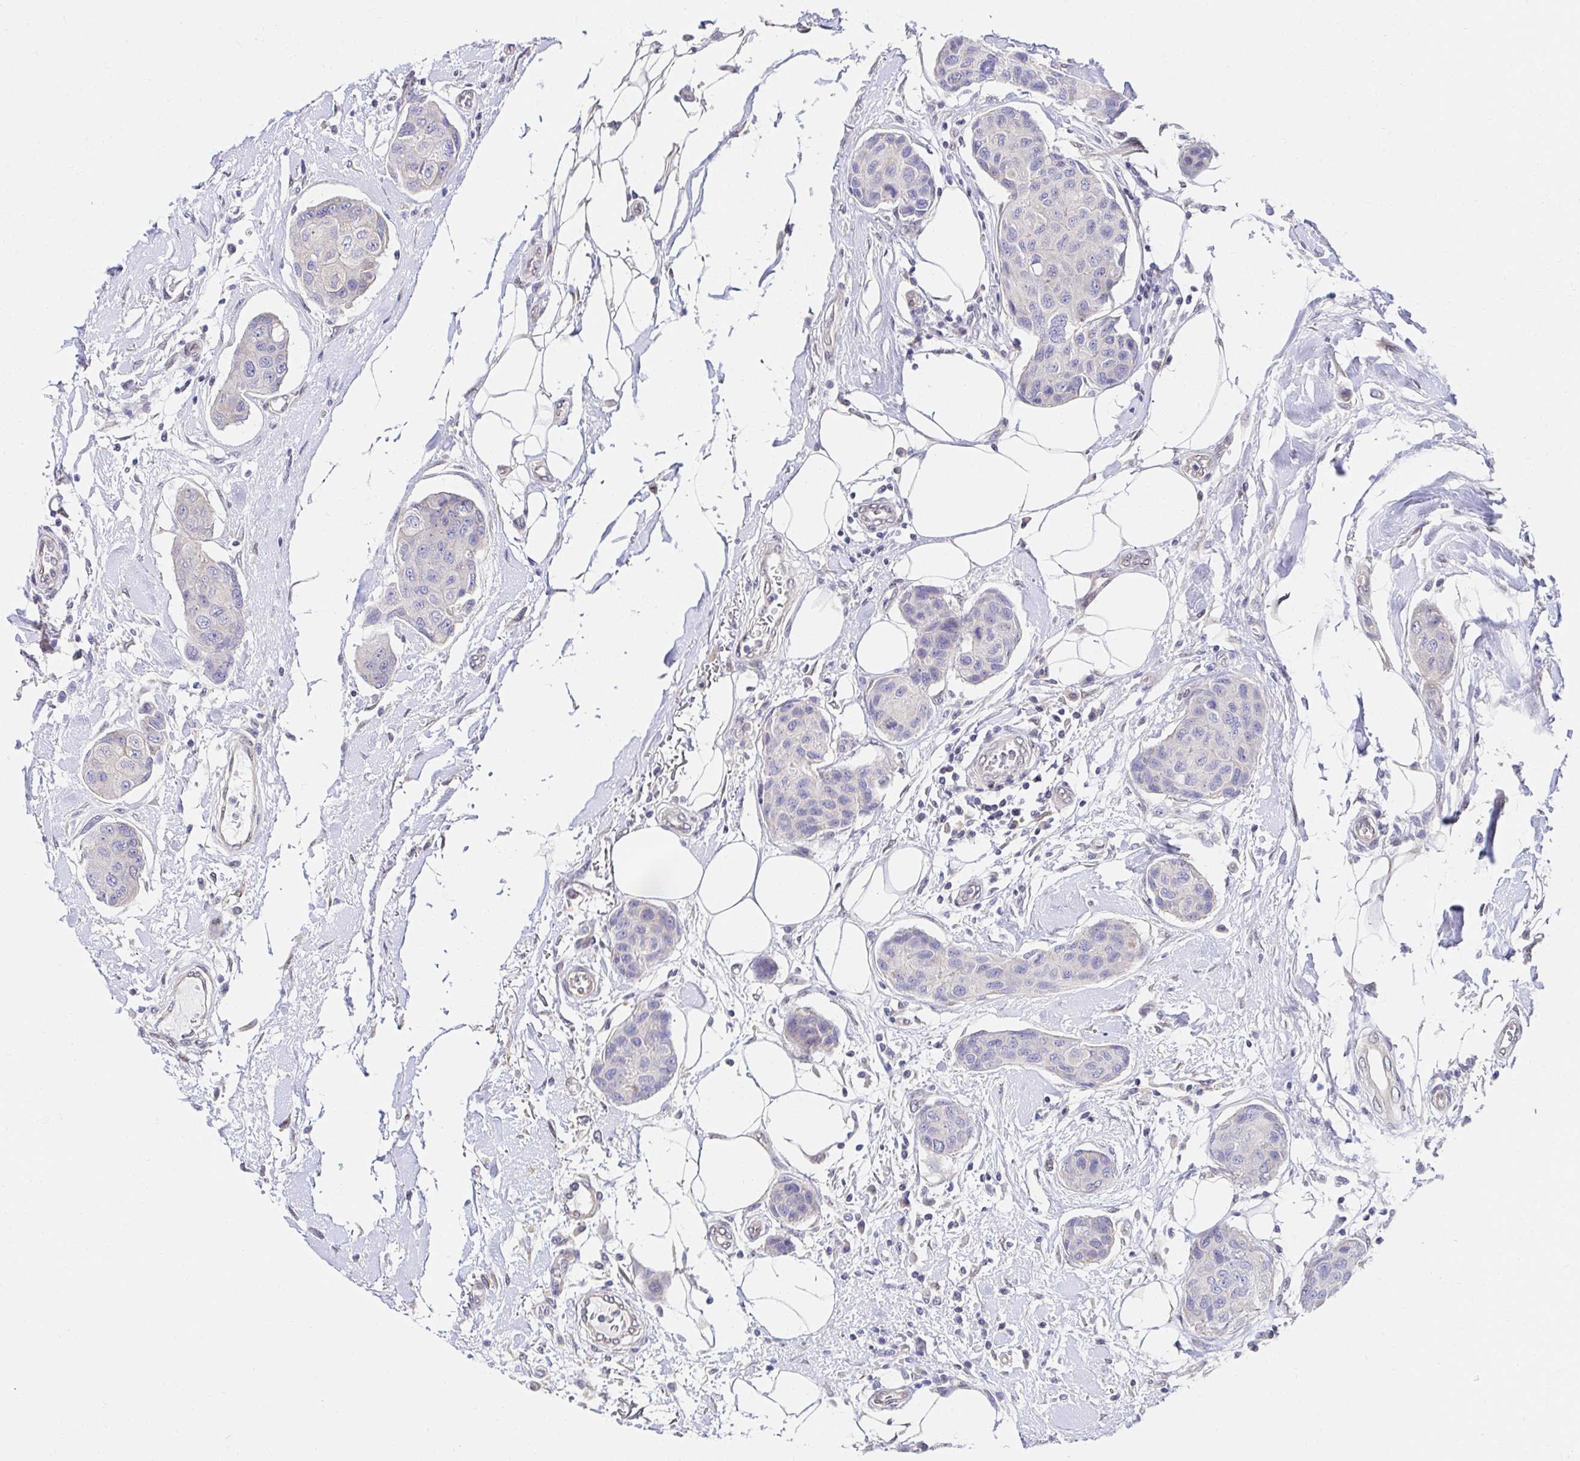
{"staining": {"intensity": "negative", "quantity": "none", "location": "none"}, "tissue": "breast cancer", "cell_type": "Tumor cells", "image_type": "cancer", "snomed": [{"axis": "morphology", "description": "Duct carcinoma"}, {"axis": "topography", "description": "Breast"}, {"axis": "topography", "description": "Lymph node"}], "caption": "An immunohistochemistry (IHC) micrograph of breast cancer (infiltrating ductal carcinoma) is shown. There is no staining in tumor cells of breast cancer (infiltrating ductal carcinoma). (DAB (3,3'-diaminobenzidine) immunohistochemistry (IHC) with hematoxylin counter stain).", "gene": "AKAP14", "patient": {"sex": "female", "age": 80}}